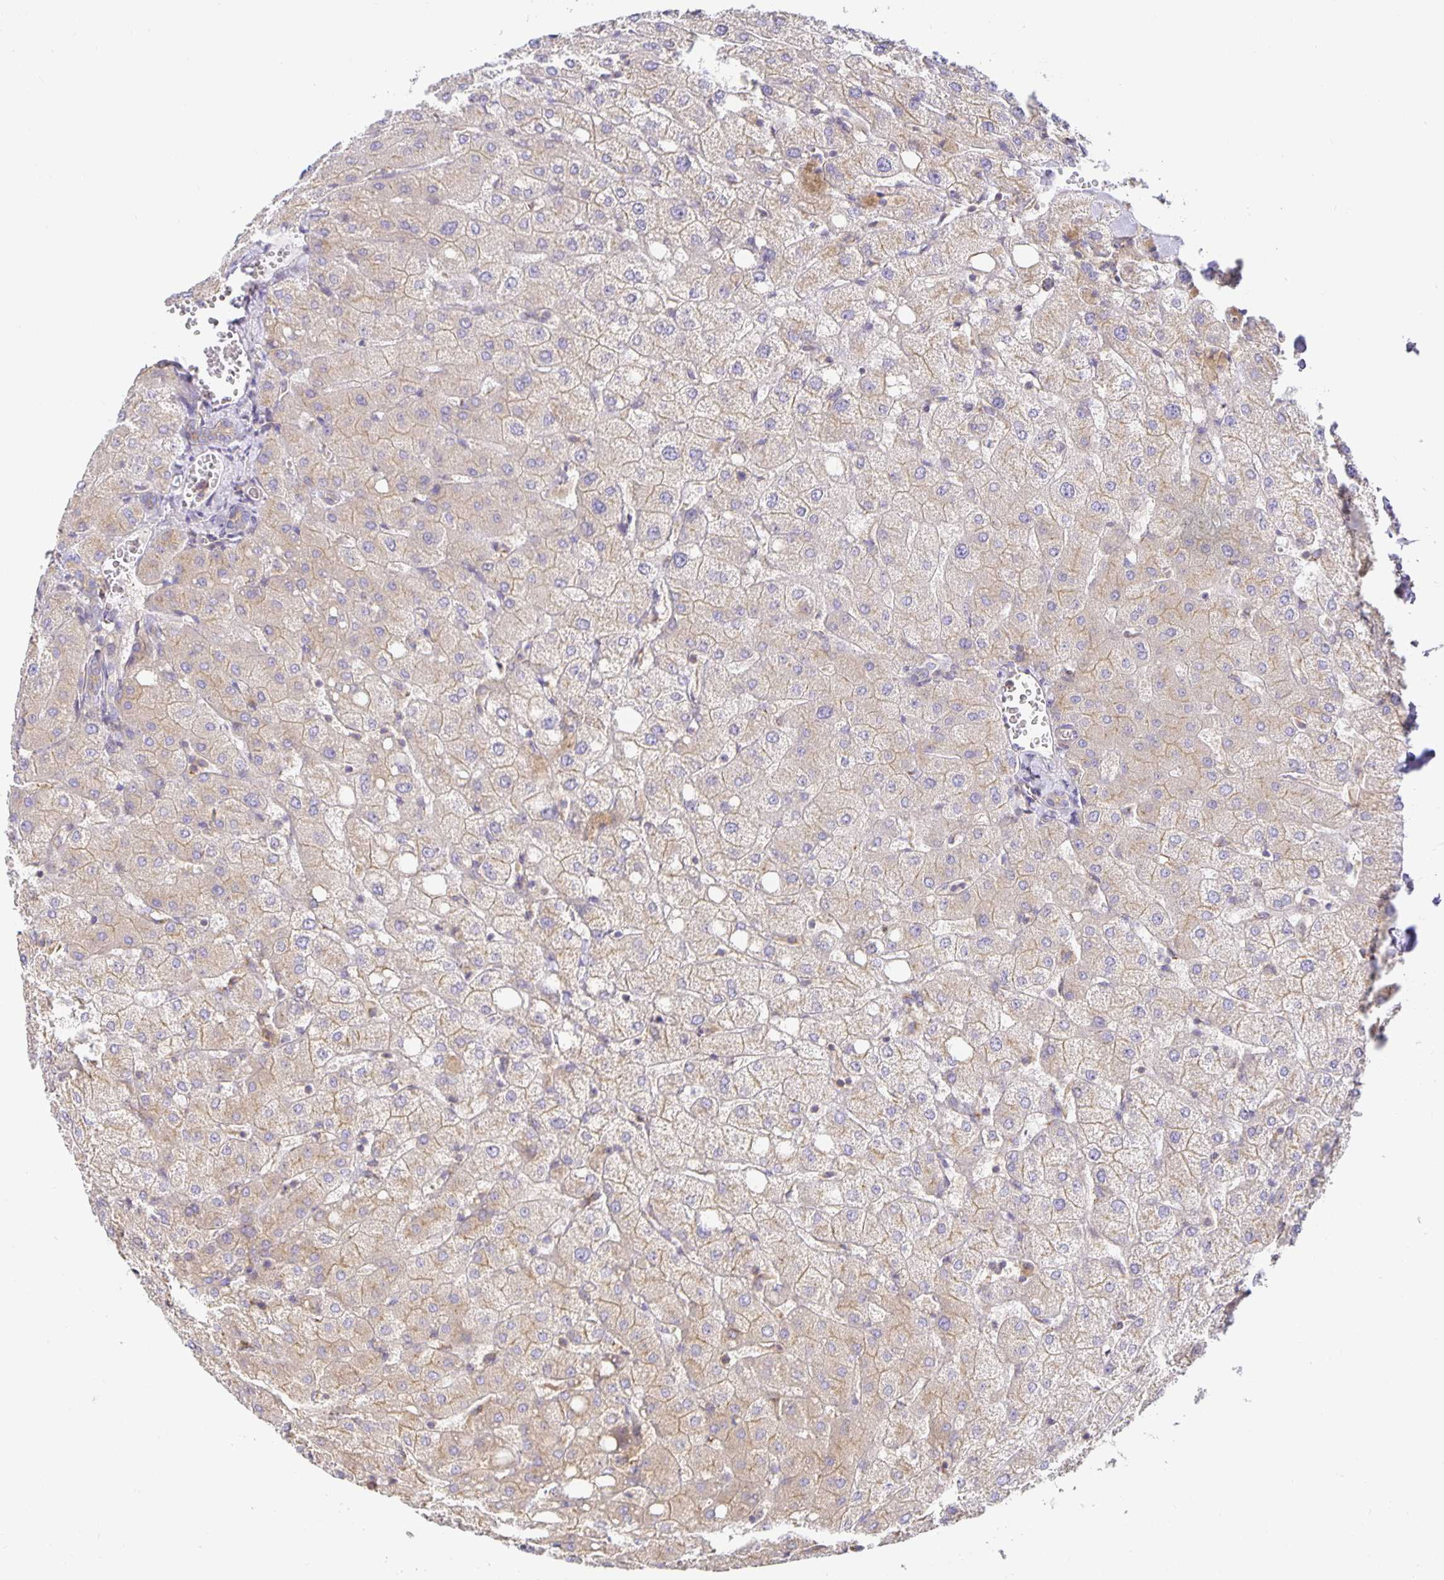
{"staining": {"intensity": "weak", "quantity": "25%-75%", "location": "cytoplasmic/membranous"}, "tissue": "liver", "cell_type": "Cholangiocytes", "image_type": "normal", "snomed": [{"axis": "morphology", "description": "Normal tissue, NOS"}, {"axis": "topography", "description": "Liver"}], "caption": "About 25%-75% of cholangiocytes in normal liver reveal weak cytoplasmic/membranous protein staining as visualized by brown immunohistochemical staining.", "gene": "USO1", "patient": {"sex": "female", "age": 54}}